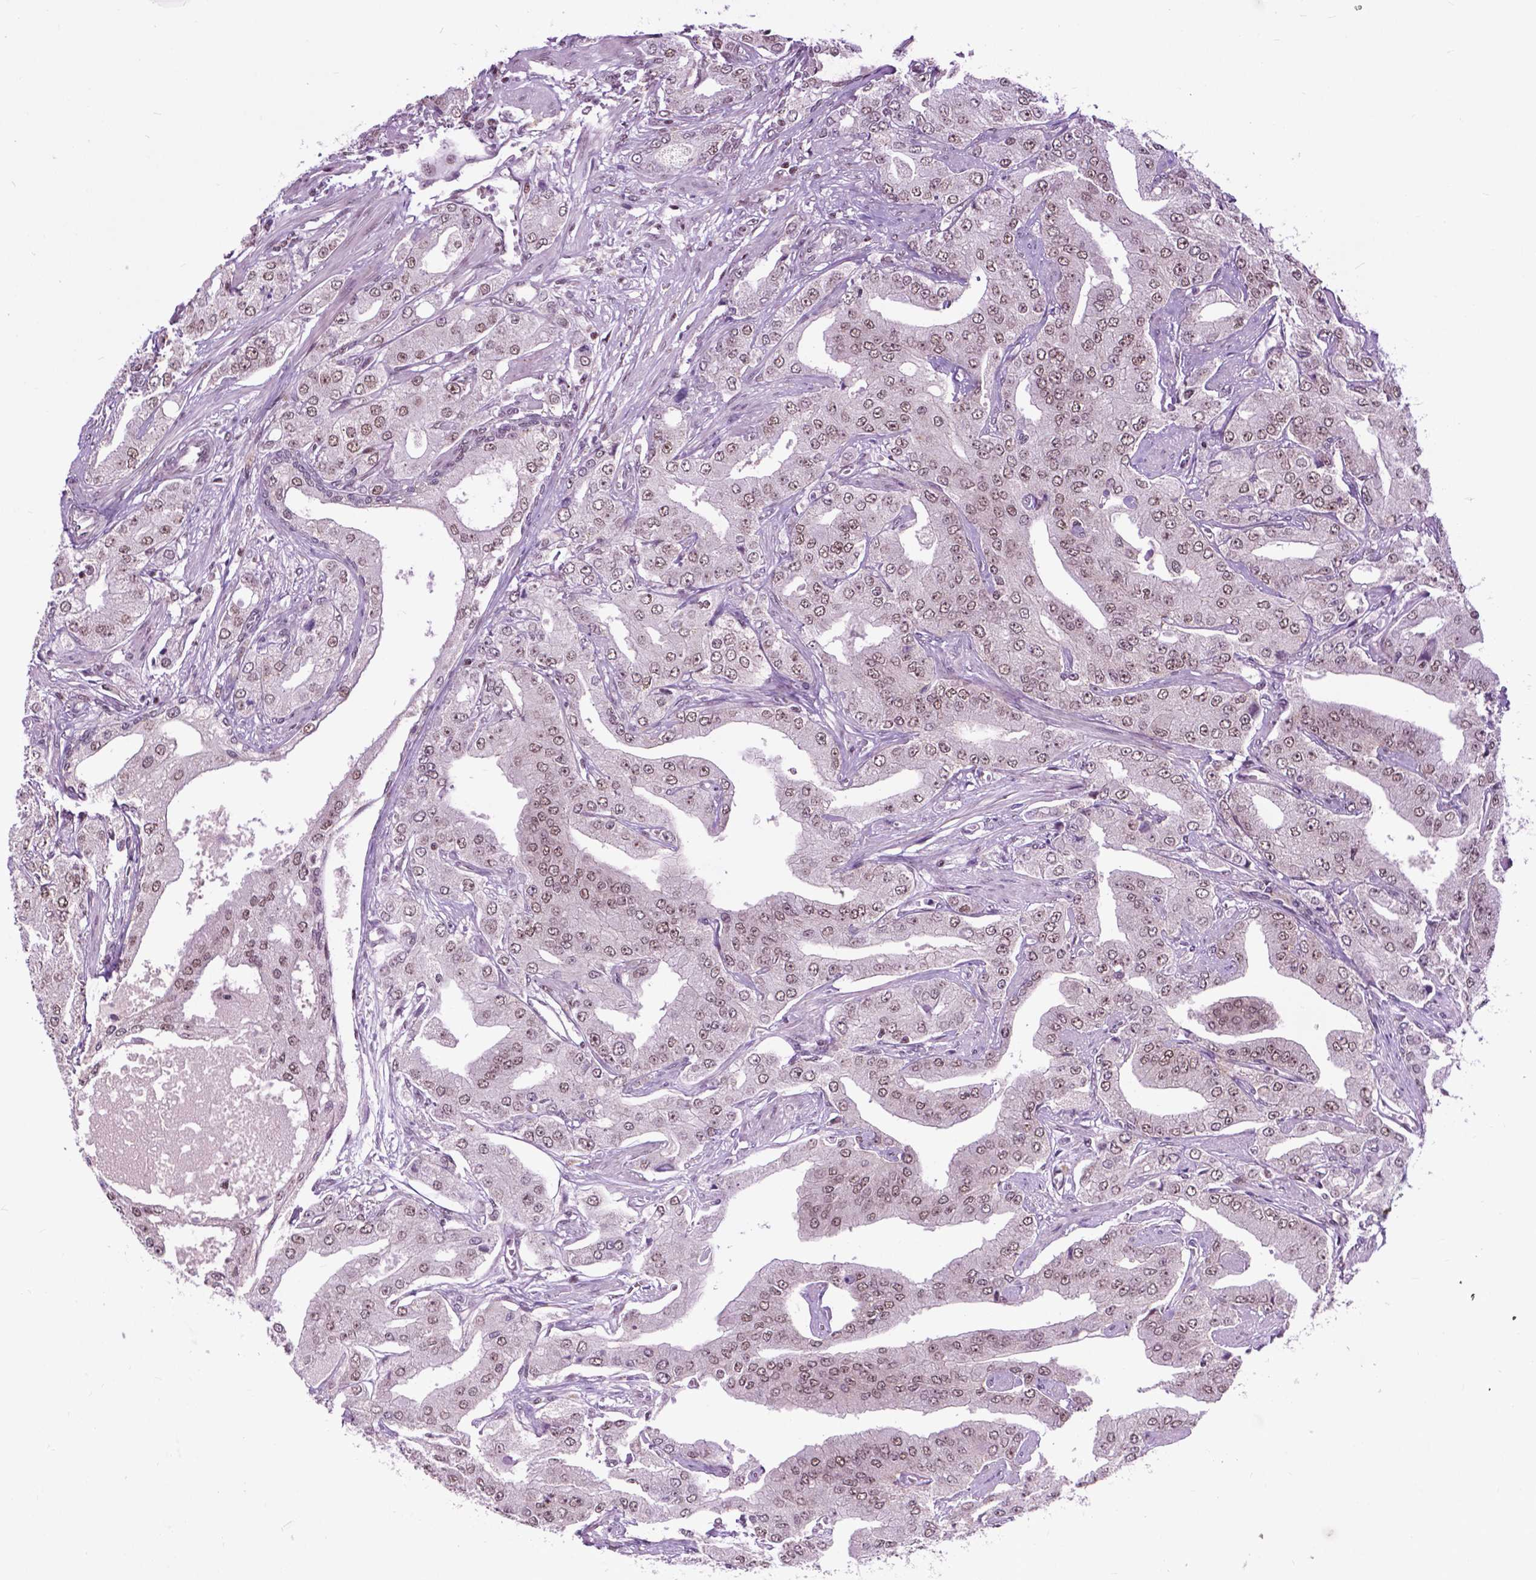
{"staining": {"intensity": "weak", "quantity": ">75%", "location": "nuclear"}, "tissue": "prostate cancer", "cell_type": "Tumor cells", "image_type": "cancer", "snomed": [{"axis": "morphology", "description": "Adenocarcinoma, Low grade"}, {"axis": "topography", "description": "Prostate"}], "caption": "Weak nuclear protein expression is identified in approximately >75% of tumor cells in prostate cancer (adenocarcinoma (low-grade)). Nuclei are stained in blue.", "gene": "EAF1", "patient": {"sex": "male", "age": 60}}